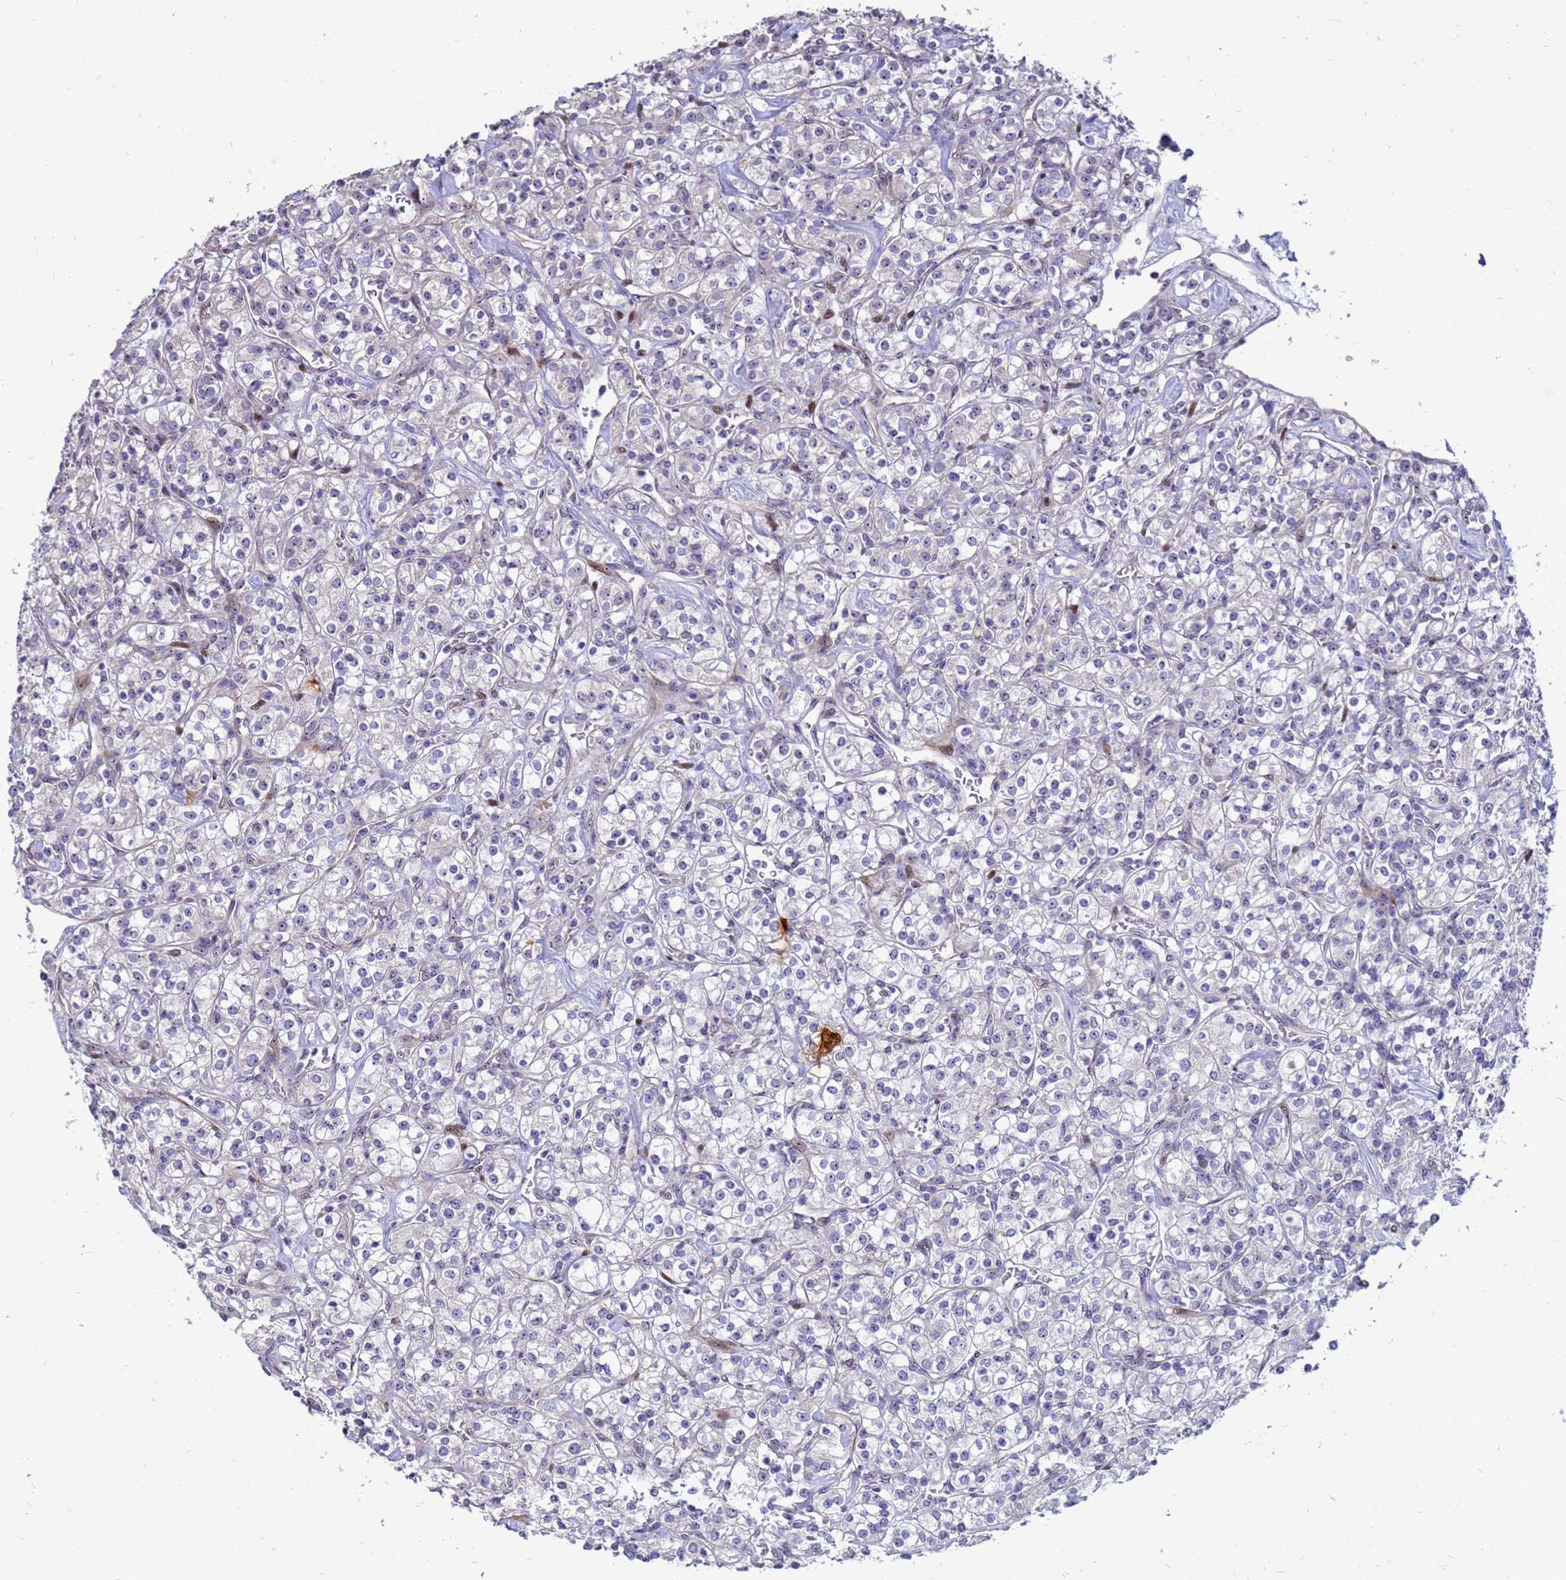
{"staining": {"intensity": "negative", "quantity": "none", "location": "none"}, "tissue": "renal cancer", "cell_type": "Tumor cells", "image_type": "cancer", "snomed": [{"axis": "morphology", "description": "Adenocarcinoma, NOS"}, {"axis": "topography", "description": "Kidney"}], "caption": "High magnification brightfield microscopy of renal adenocarcinoma stained with DAB (3,3'-diaminobenzidine) (brown) and counterstained with hematoxylin (blue): tumor cells show no significant expression.", "gene": "RSPO1", "patient": {"sex": "male", "age": 77}}